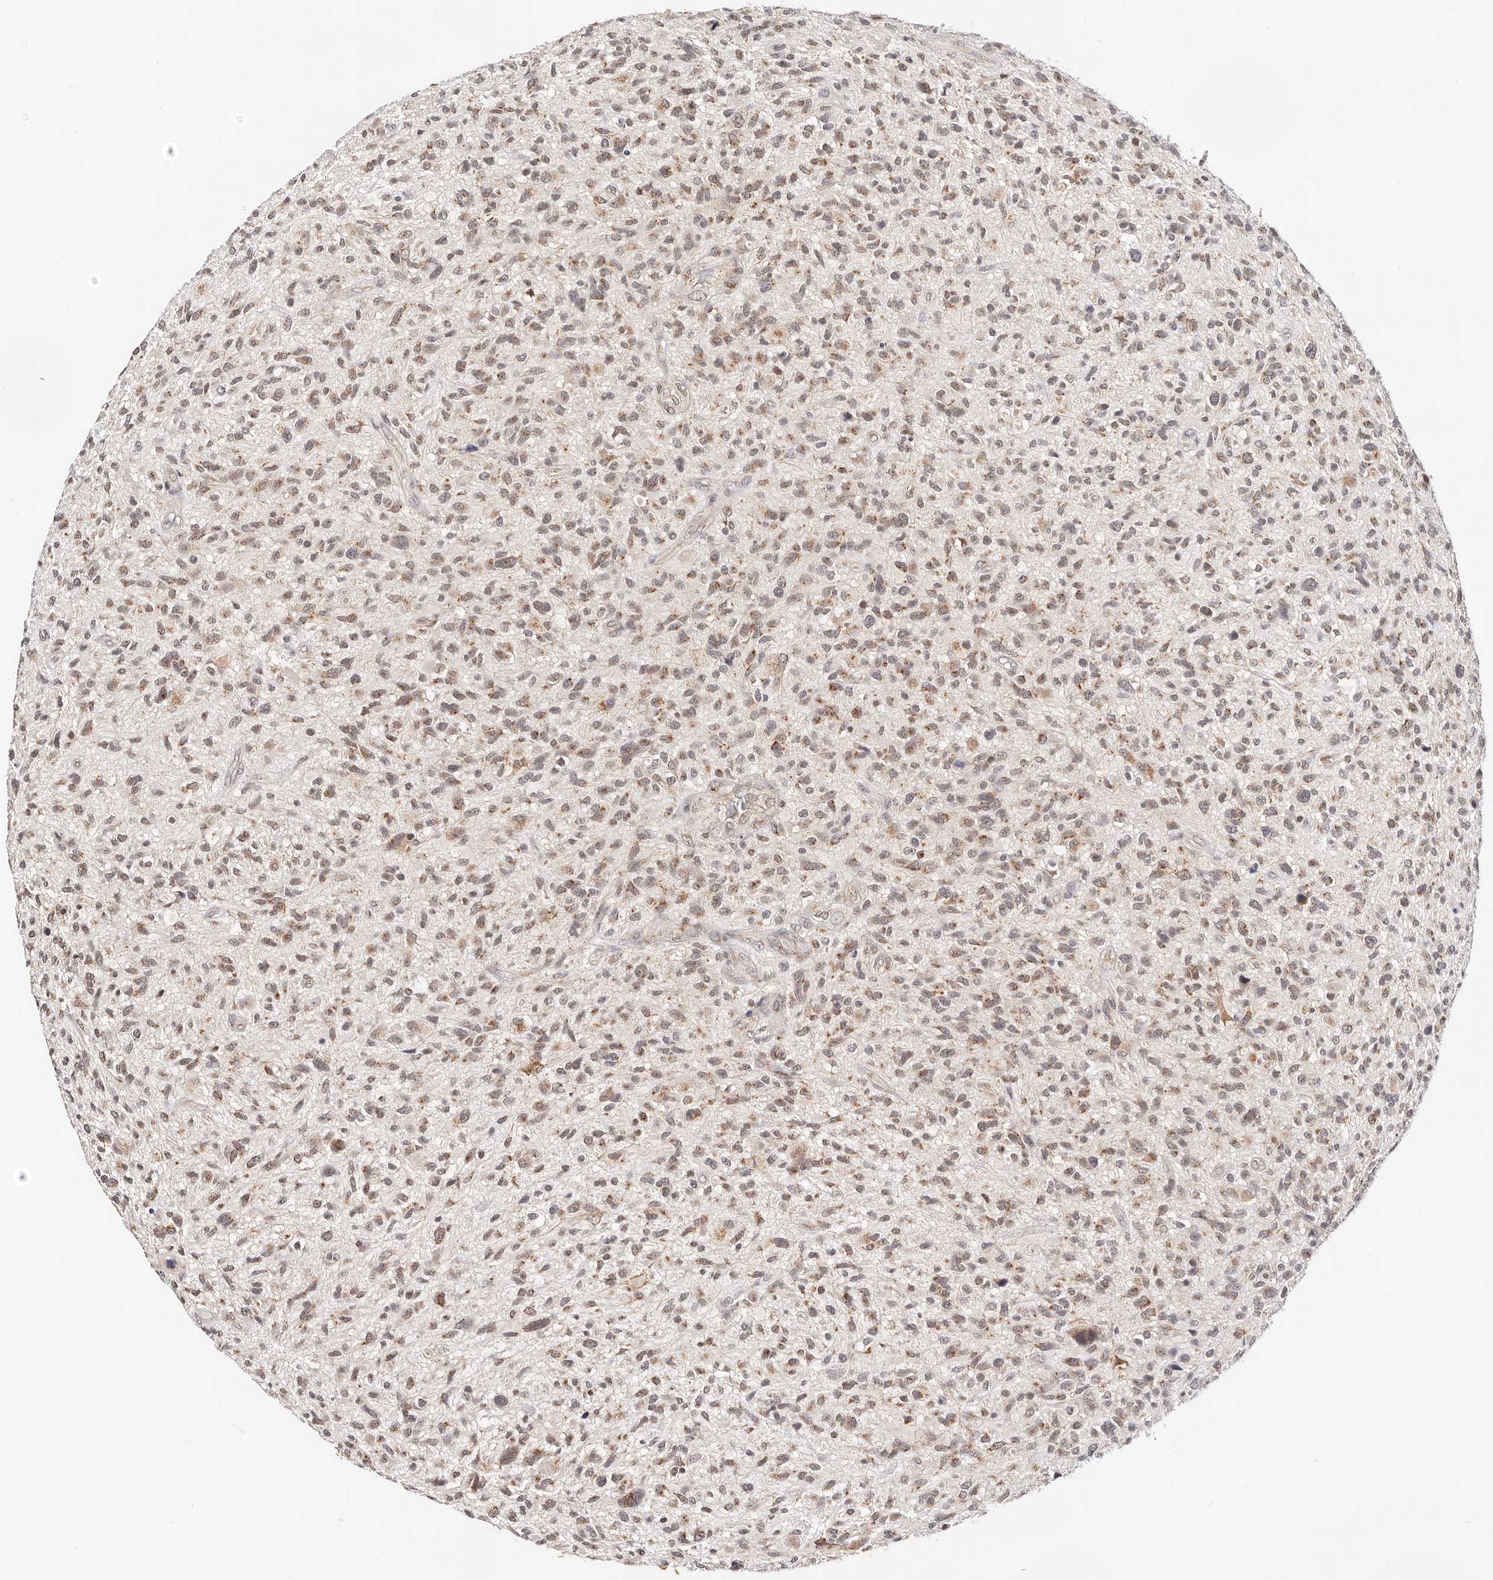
{"staining": {"intensity": "moderate", "quantity": "25%-75%", "location": "cytoplasmic/membranous"}, "tissue": "glioma", "cell_type": "Tumor cells", "image_type": "cancer", "snomed": [{"axis": "morphology", "description": "Glioma, malignant, High grade"}, {"axis": "topography", "description": "Brain"}], "caption": "The micrograph reveals immunohistochemical staining of malignant glioma (high-grade). There is moderate cytoplasmic/membranous expression is present in approximately 25%-75% of tumor cells. The staining is performed using DAB brown chromogen to label protein expression. The nuclei are counter-stained blue using hematoxylin.", "gene": "VIPAS39", "patient": {"sex": "male", "age": 47}}